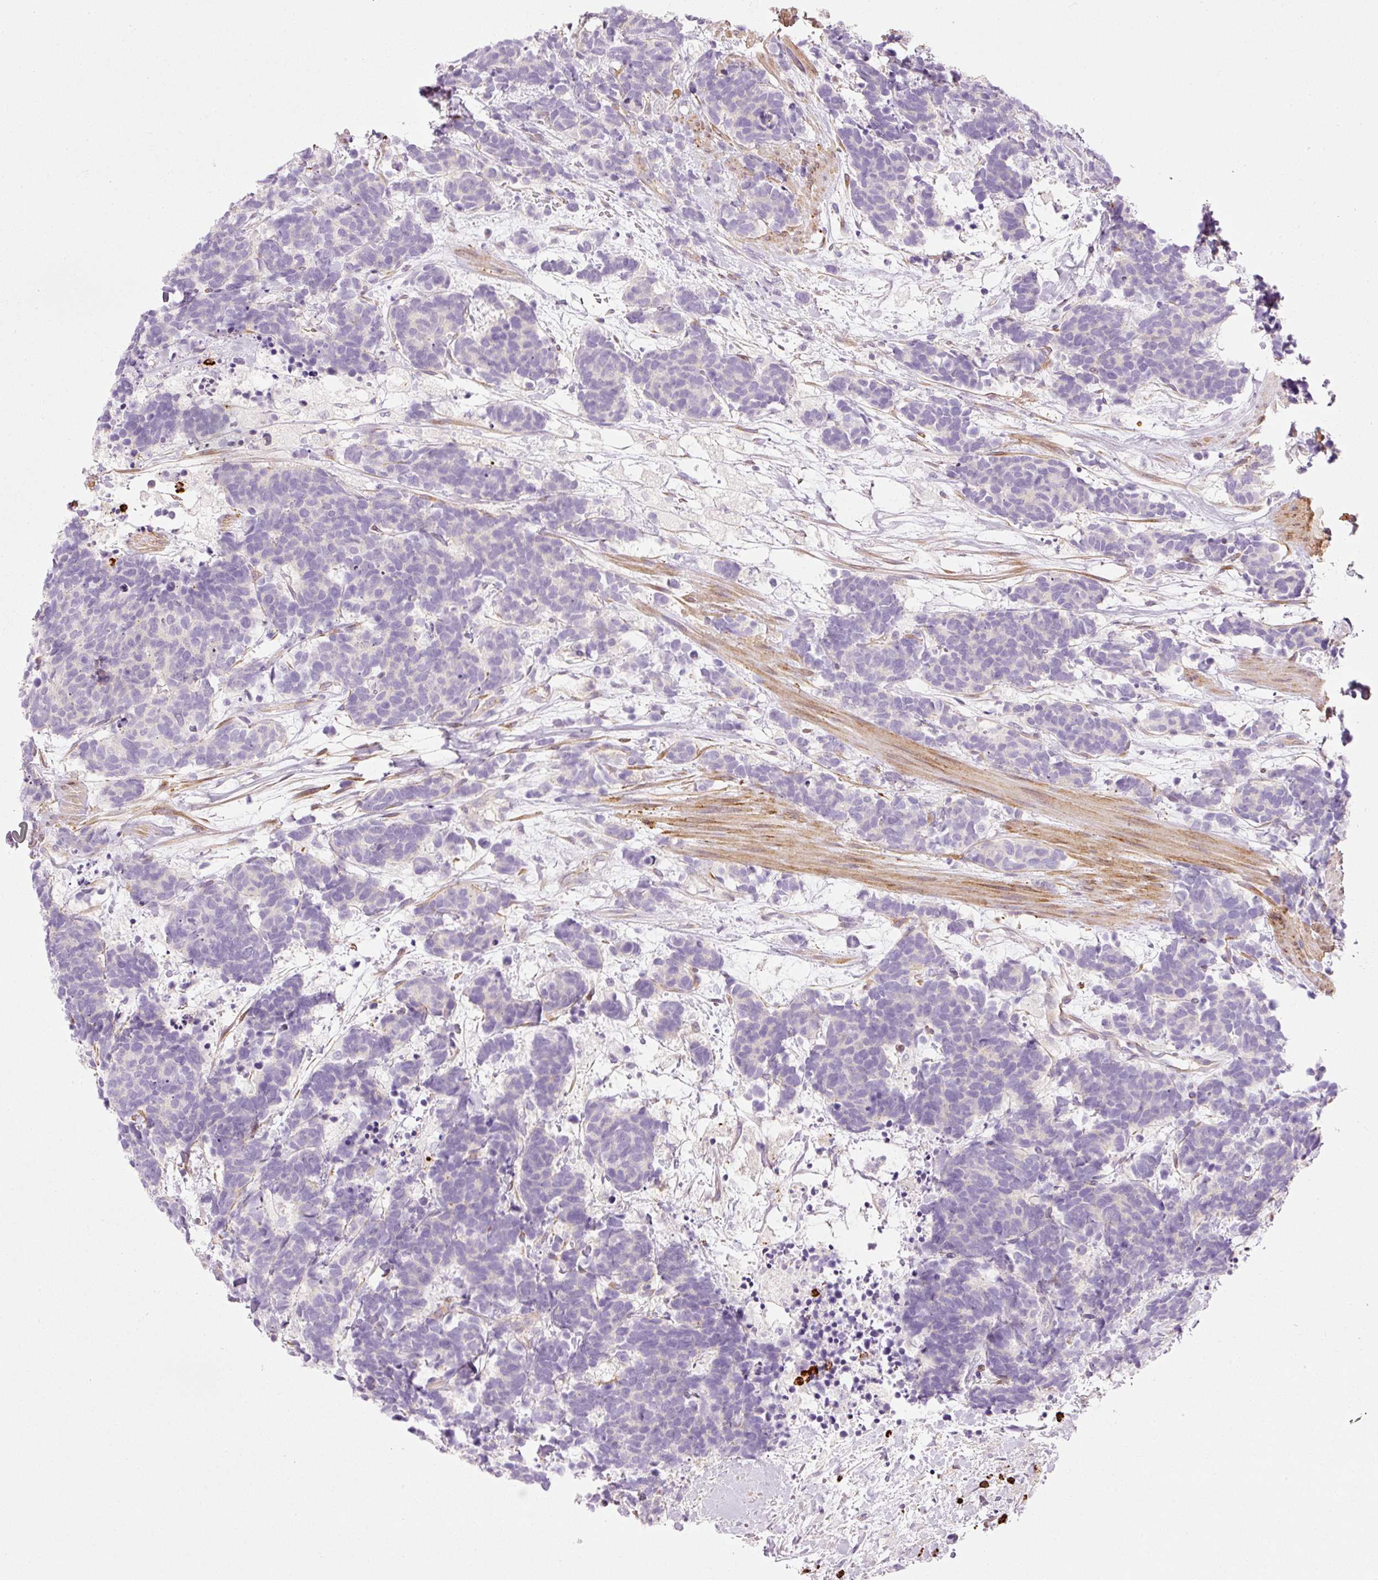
{"staining": {"intensity": "negative", "quantity": "none", "location": "none"}, "tissue": "carcinoid", "cell_type": "Tumor cells", "image_type": "cancer", "snomed": [{"axis": "morphology", "description": "Carcinoma, NOS"}, {"axis": "morphology", "description": "Carcinoid, malignant, NOS"}, {"axis": "topography", "description": "Prostate"}], "caption": "Carcinoma was stained to show a protein in brown. There is no significant positivity in tumor cells. Nuclei are stained in blue.", "gene": "MAP3K3", "patient": {"sex": "male", "age": 57}}